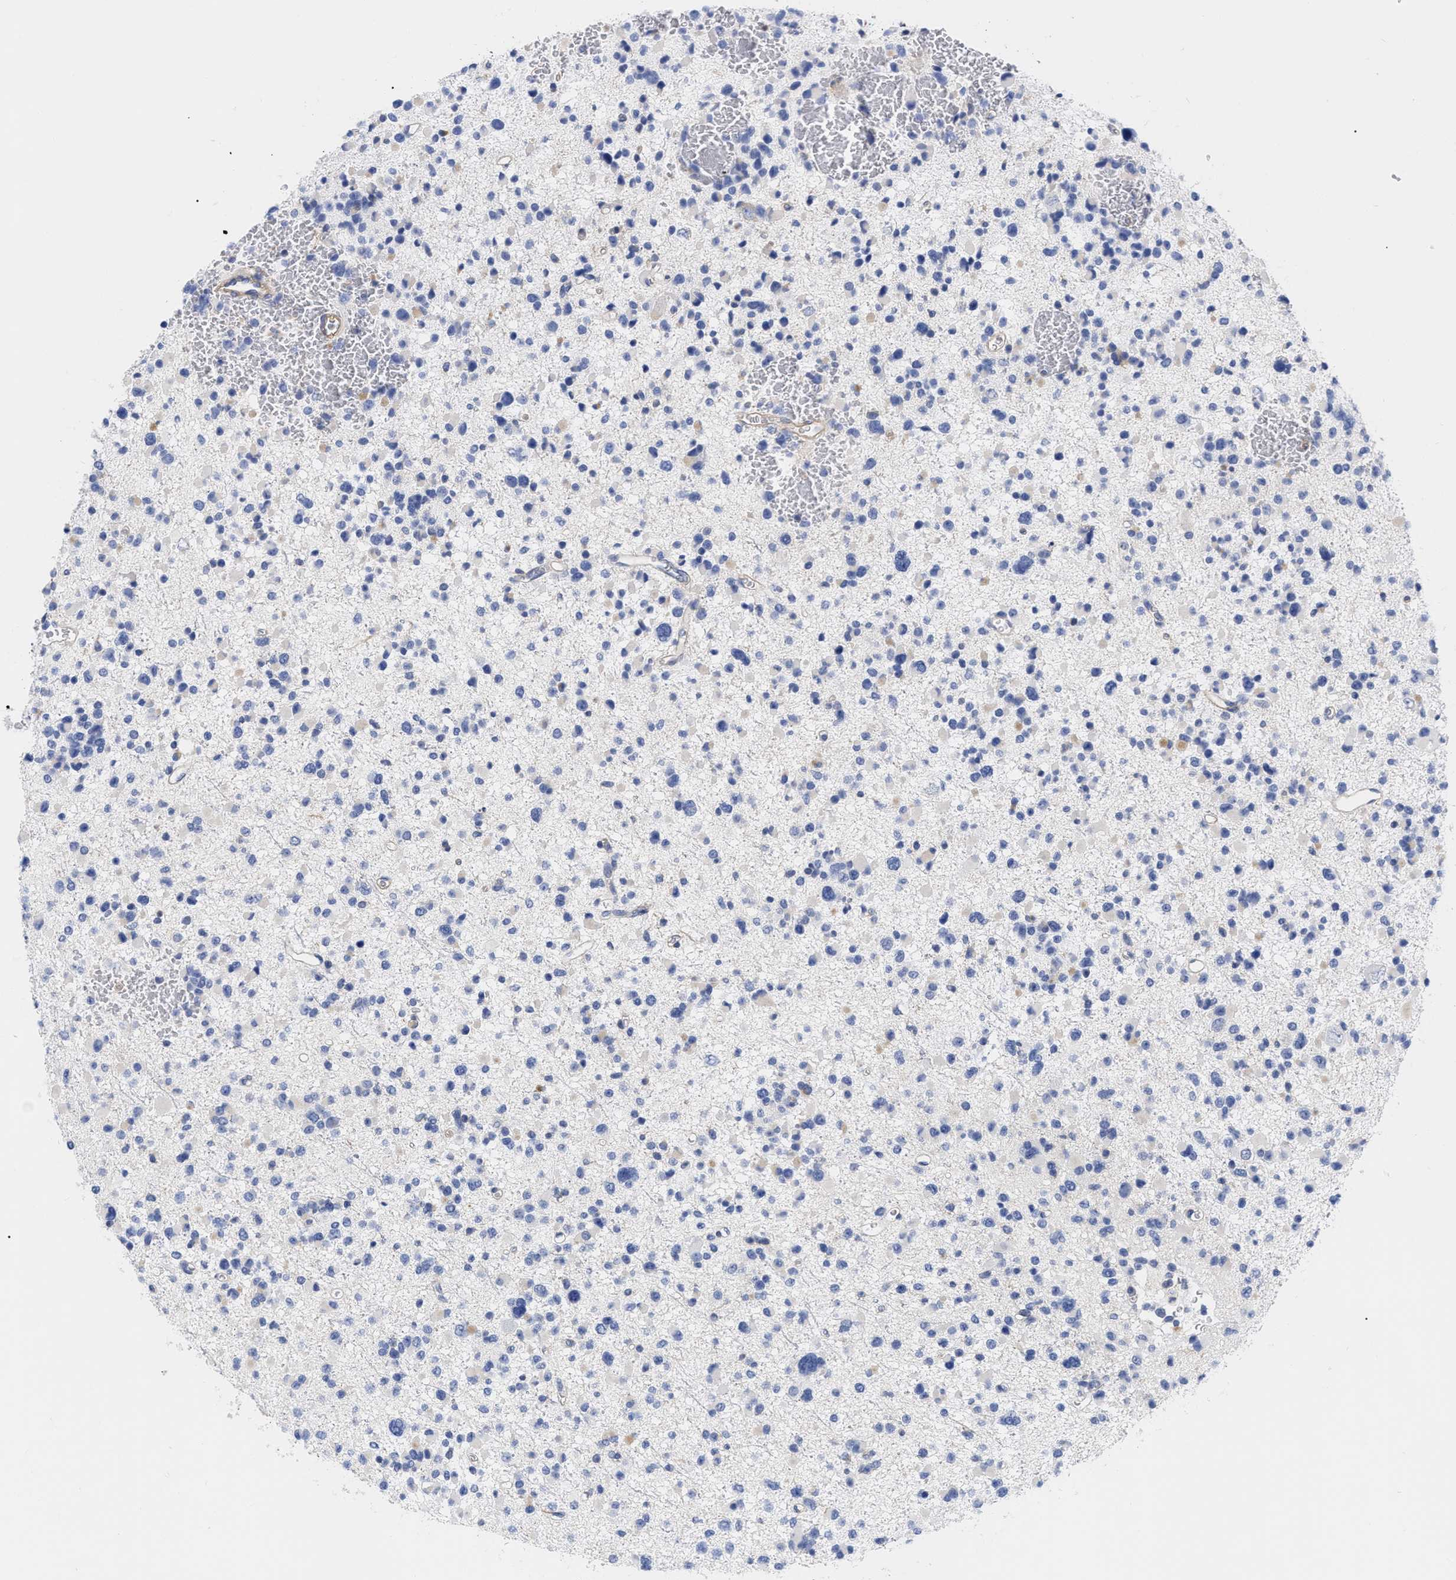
{"staining": {"intensity": "weak", "quantity": "<25%", "location": "cytoplasmic/membranous"}, "tissue": "glioma", "cell_type": "Tumor cells", "image_type": "cancer", "snomed": [{"axis": "morphology", "description": "Glioma, malignant, Low grade"}, {"axis": "topography", "description": "Brain"}], "caption": "Malignant glioma (low-grade) stained for a protein using immunohistochemistry demonstrates no staining tumor cells.", "gene": "IRAG2", "patient": {"sex": "female", "age": 22}}